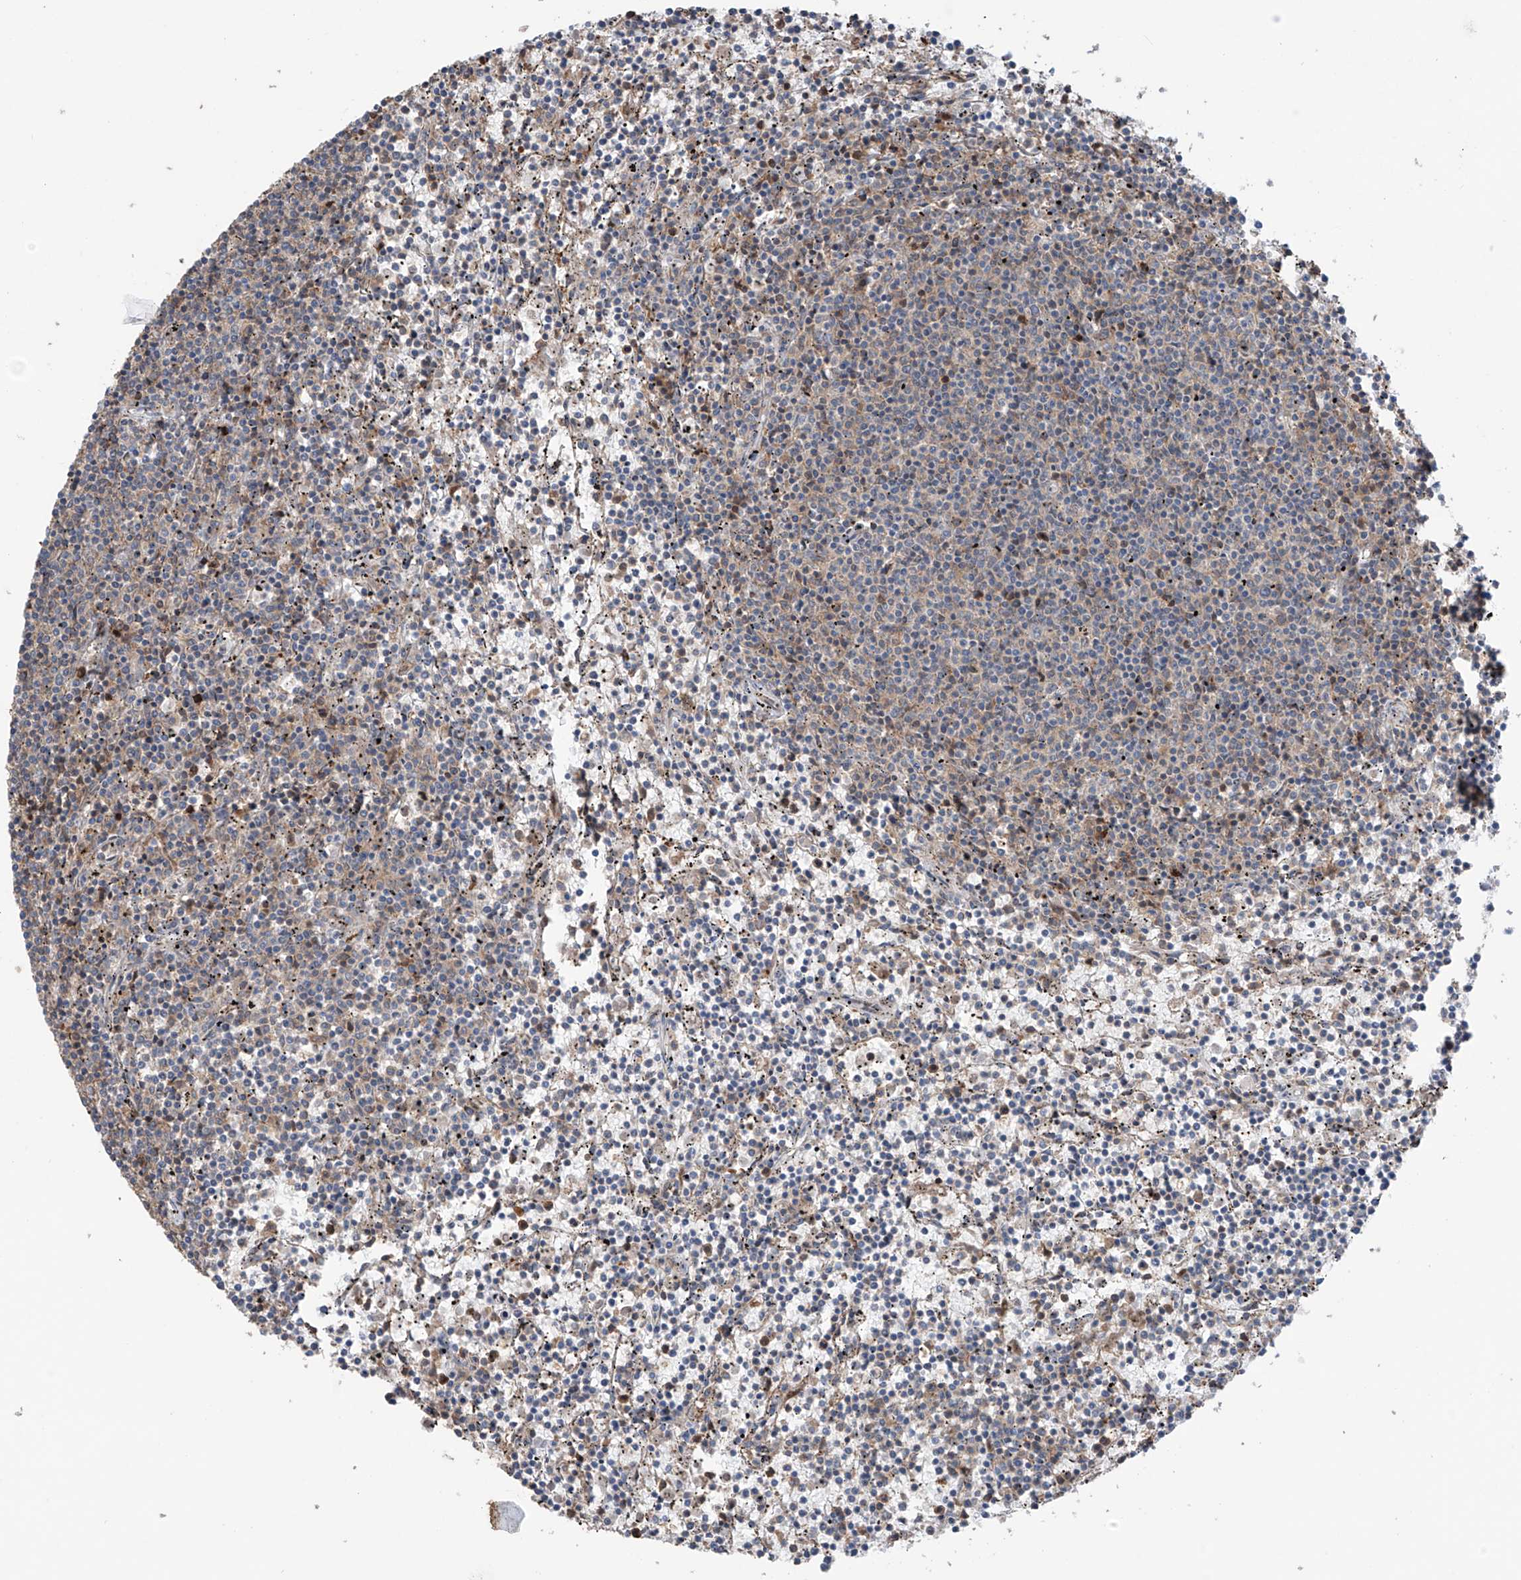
{"staining": {"intensity": "negative", "quantity": "none", "location": "none"}, "tissue": "lymphoma", "cell_type": "Tumor cells", "image_type": "cancer", "snomed": [{"axis": "morphology", "description": "Malignant lymphoma, non-Hodgkin's type, Low grade"}, {"axis": "topography", "description": "Spleen"}], "caption": "High power microscopy micrograph of an immunohistochemistry histopathology image of lymphoma, revealing no significant expression in tumor cells.", "gene": "SAMD3", "patient": {"sex": "female", "age": 50}}